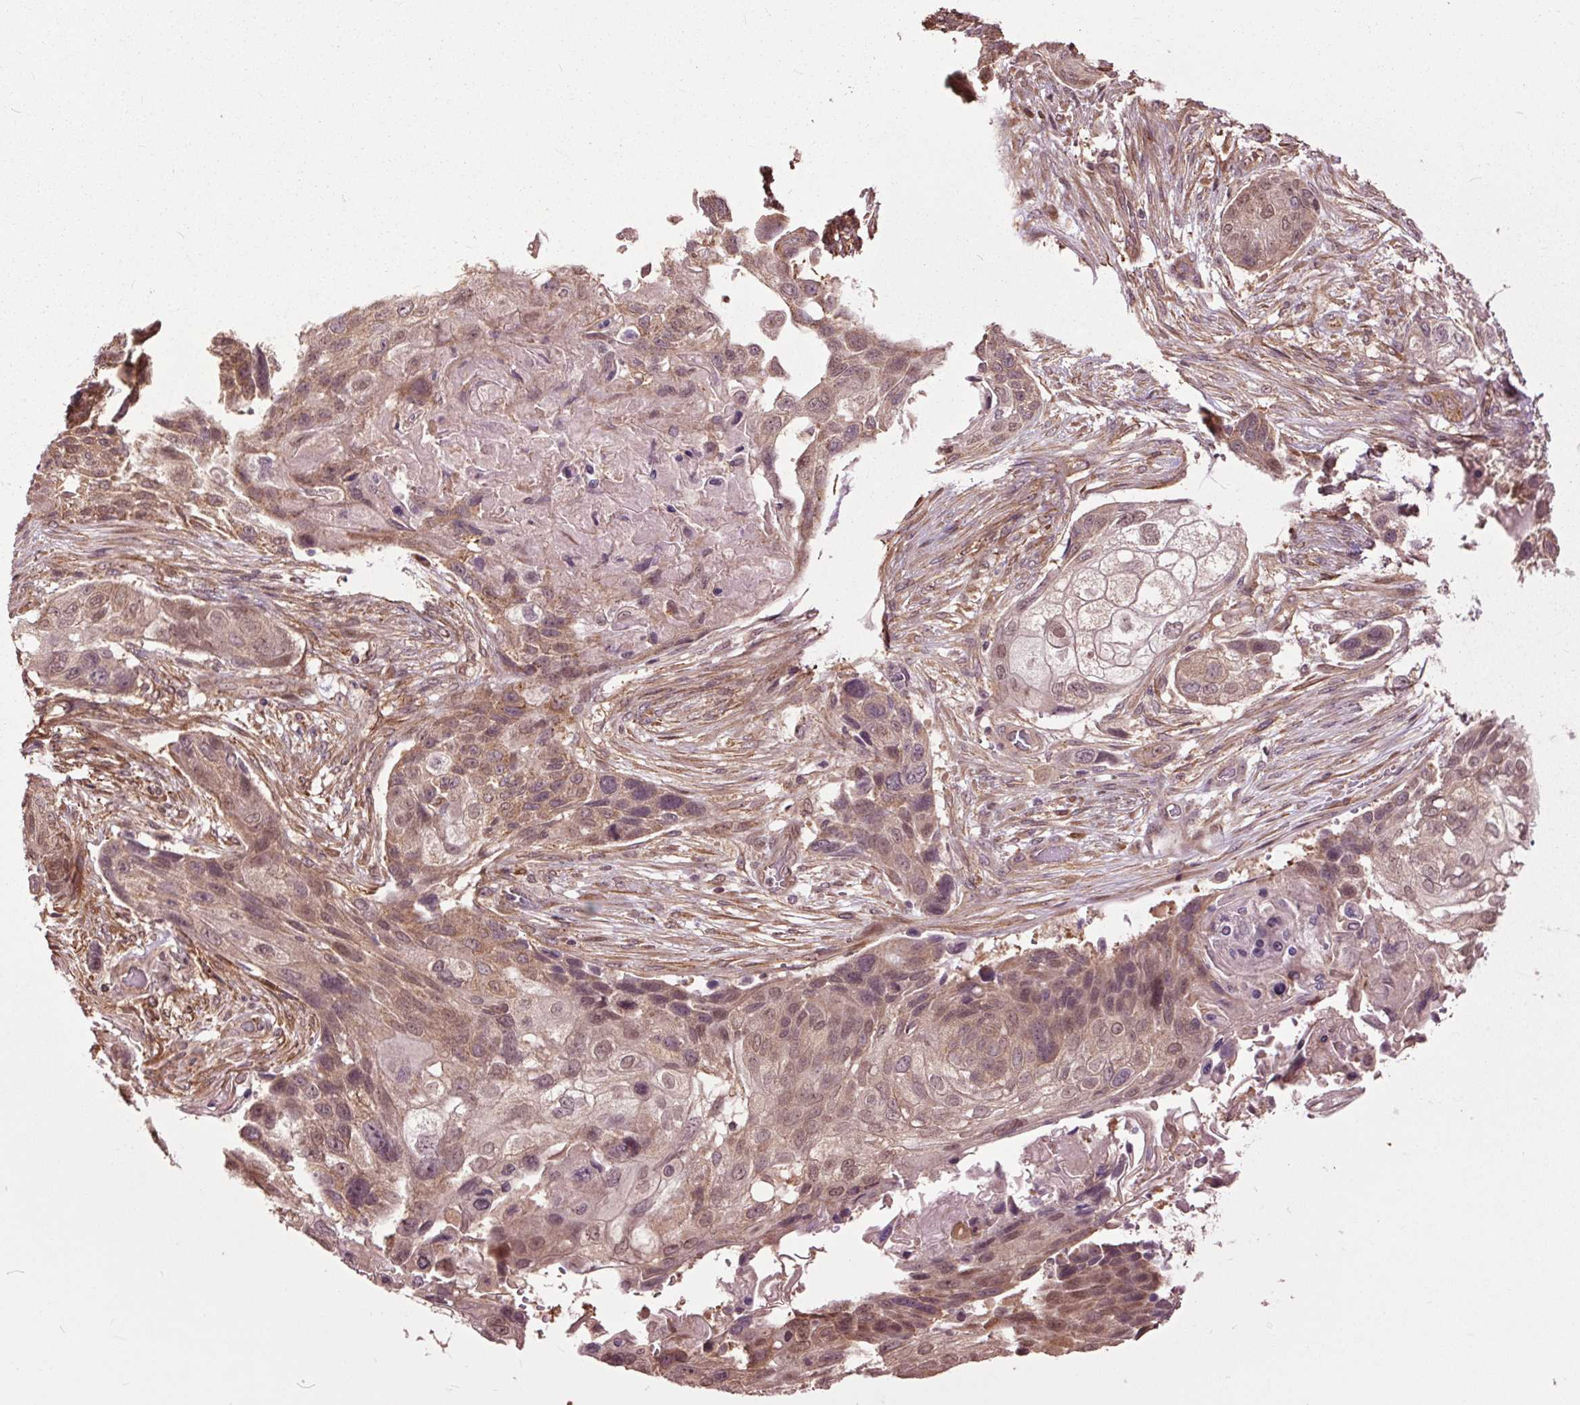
{"staining": {"intensity": "weak", "quantity": ">75%", "location": "cytoplasmic/membranous,nuclear"}, "tissue": "lung cancer", "cell_type": "Tumor cells", "image_type": "cancer", "snomed": [{"axis": "morphology", "description": "Squamous cell carcinoma, NOS"}, {"axis": "topography", "description": "Lung"}], "caption": "Lung cancer stained with IHC shows weak cytoplasmic/membranous and nuclear expression in about >75% of tumor cells.", "gene": "CEP95", "patient": {"sex": "male", "age": 69}}